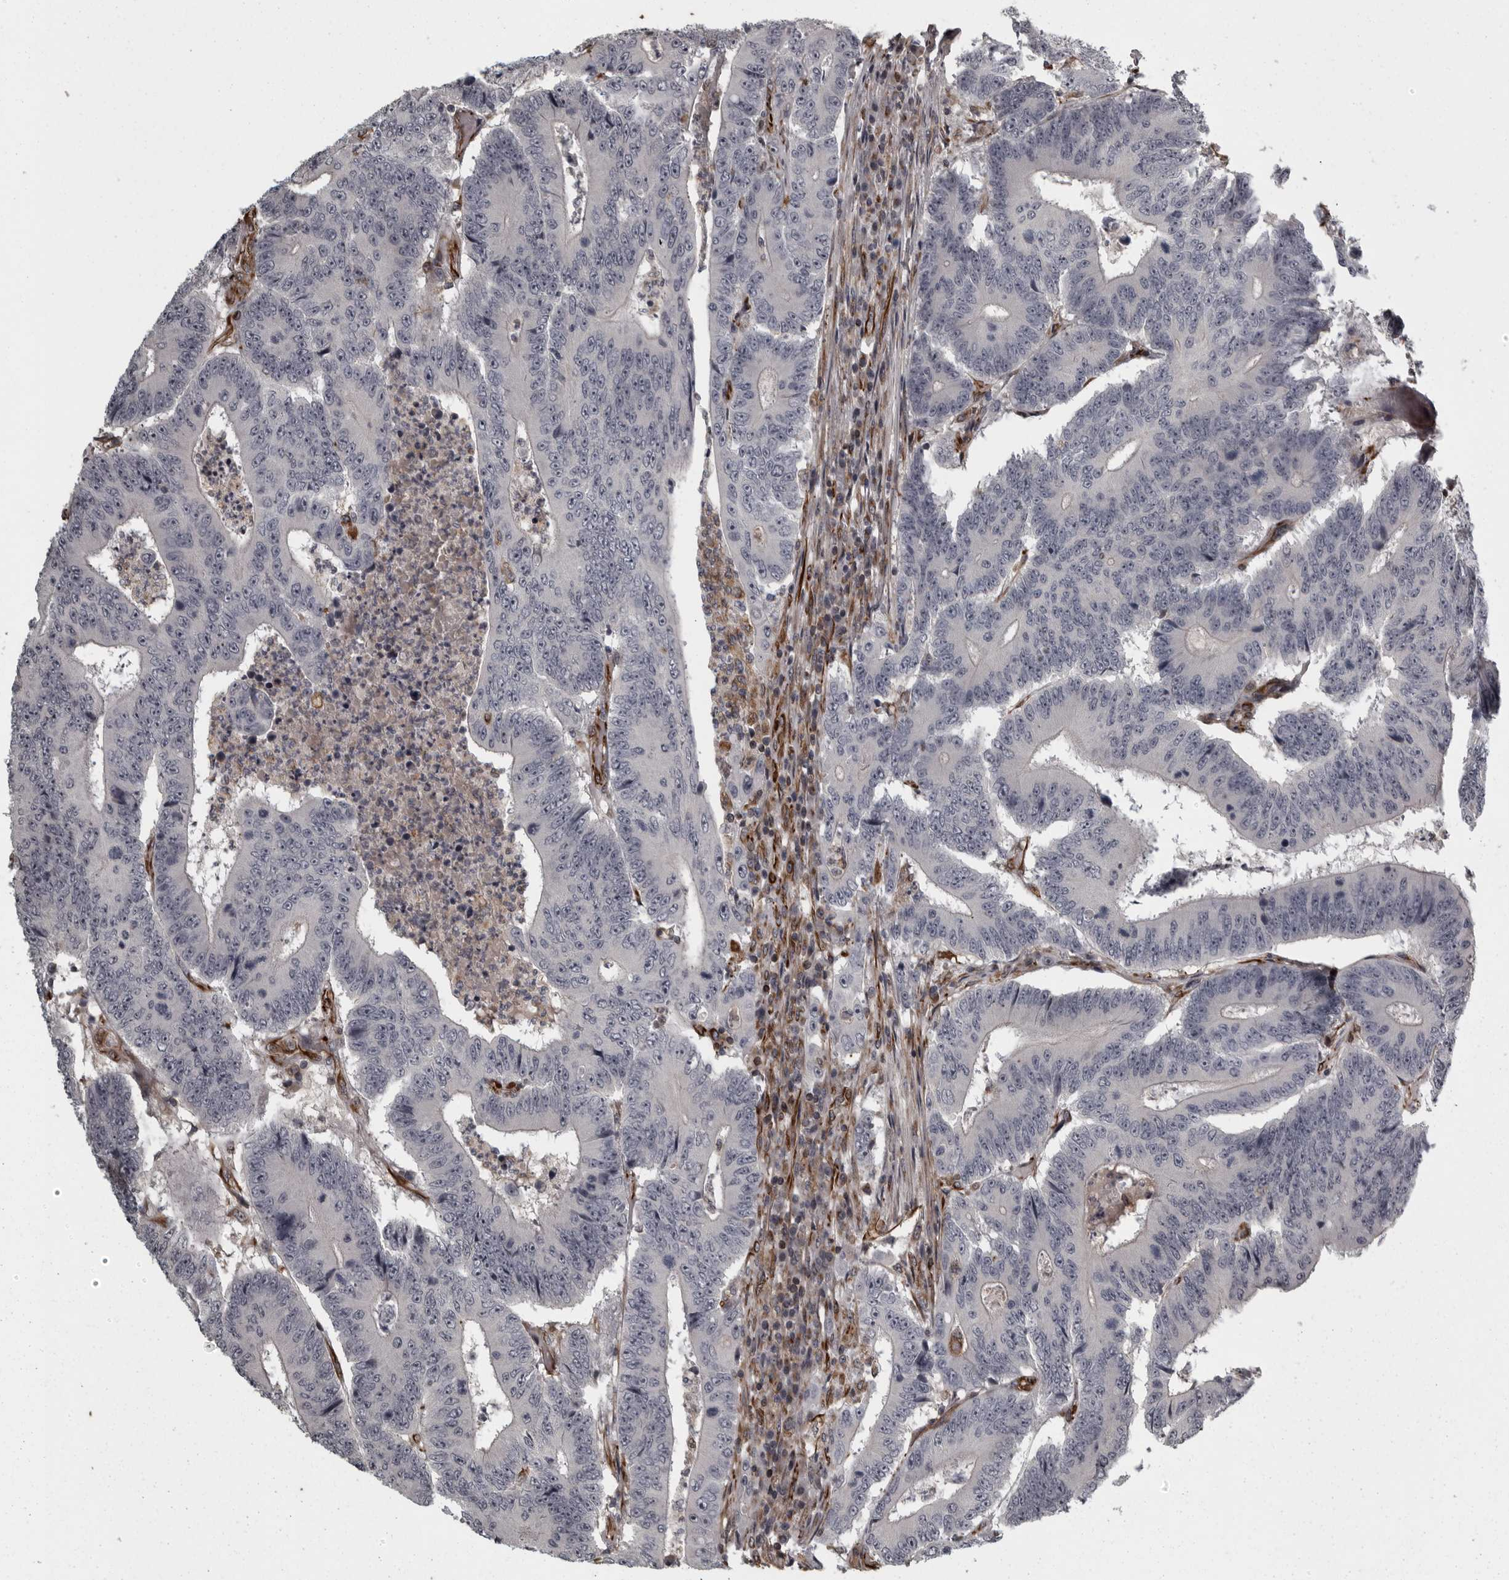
{"staining": {"intensity": "negative", "quantity": "none", "location": "none"}, "tissue": "colorectal cancer", "cell_type": "Tumor cells", "image_type": "cancer", "snomed": [{"axis": "morphology", "description": "Adenocarcinoma, NOS"}, {"axis": "topography", "description": "Colon"}], "caption": "An immunohistochemistry micrograph of colorectal cancer is shown. There is no staining in tumor cells of colorectal cancer.", "gene": "FAAP100", "patient": {"sex": "male", "age": 83}}